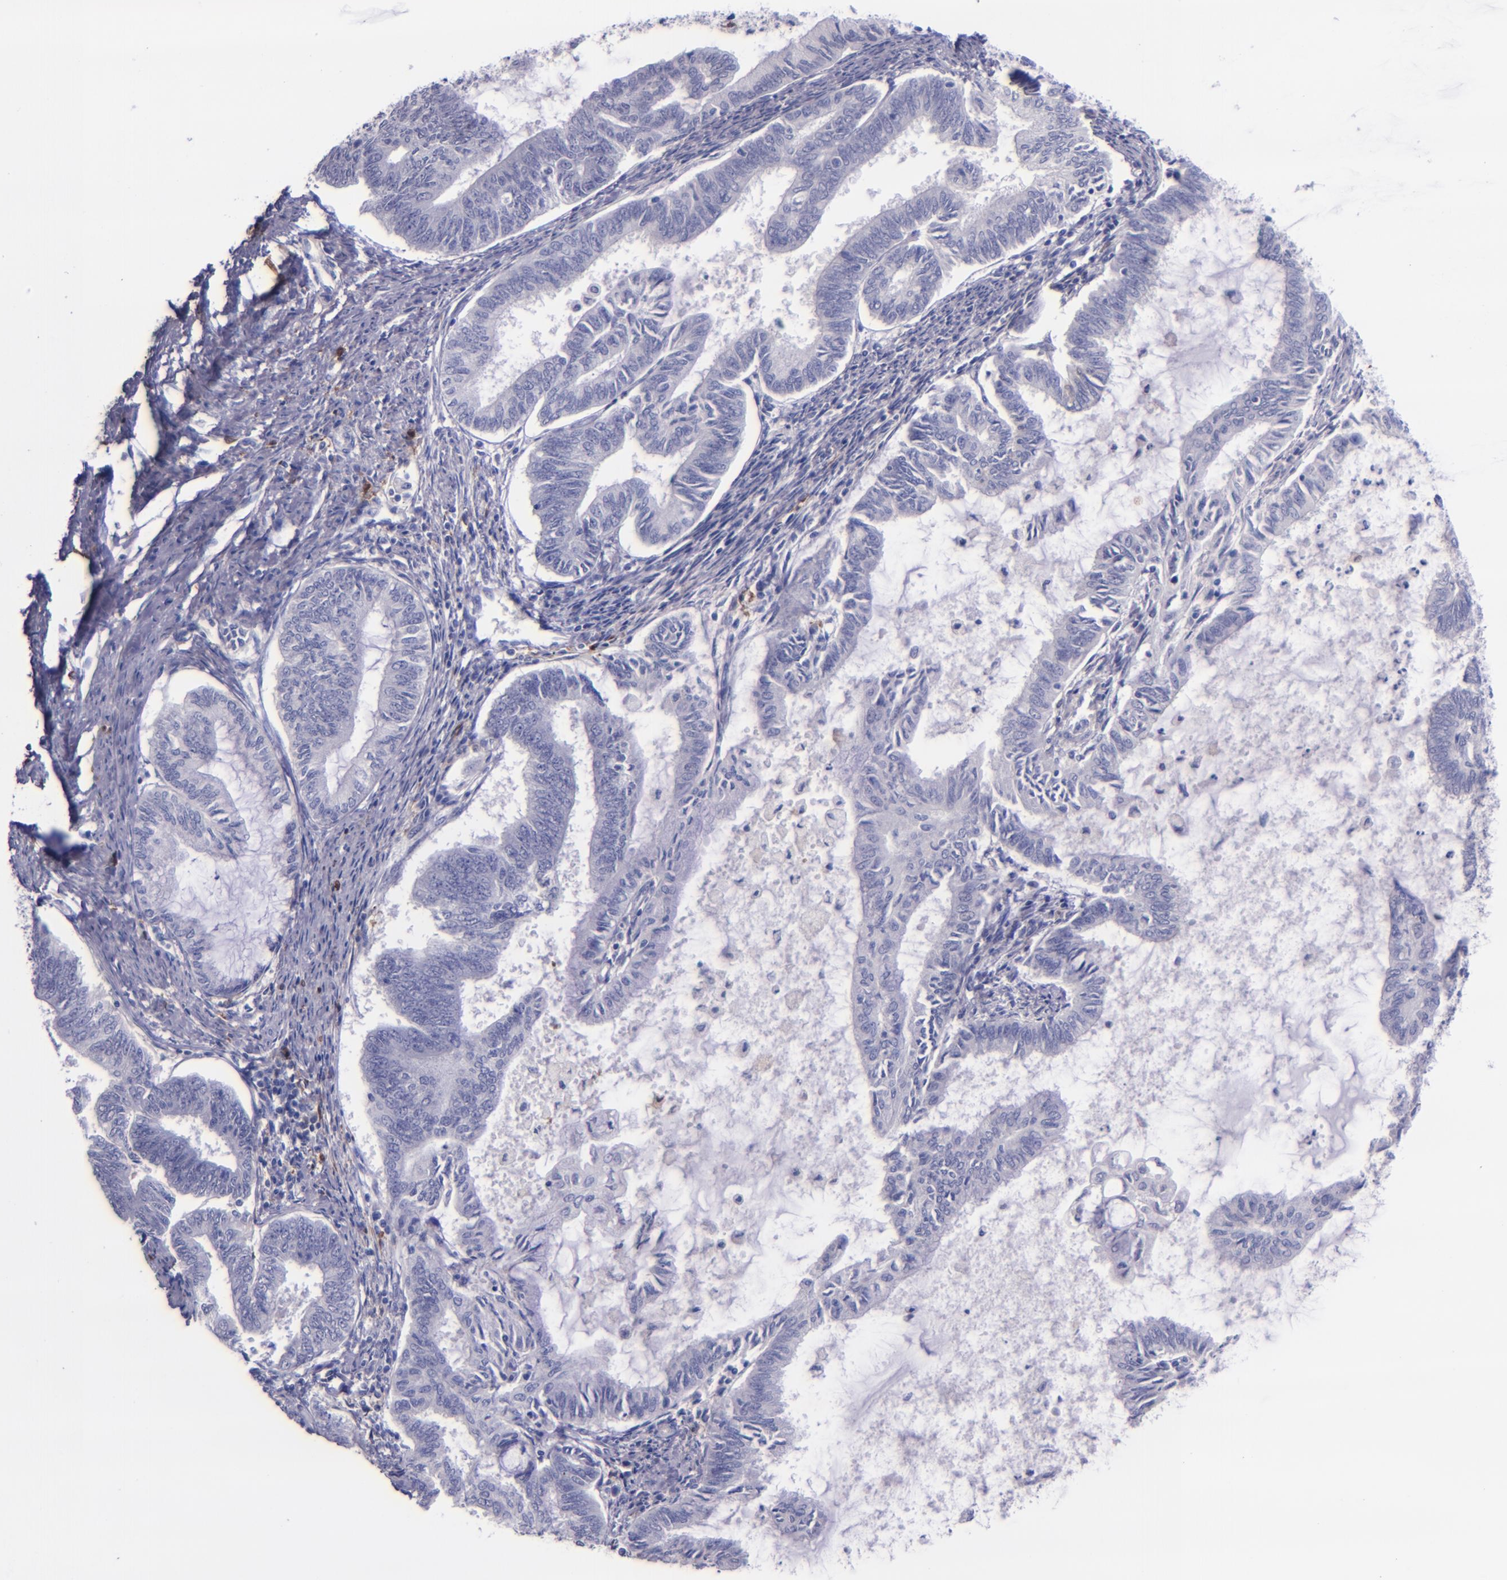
{"staining": {"intensity": "negative", "quantity": "none", "location": "none"}, "tissue": "endometrial cancer", "cell_type": "Tumor cells", "image_type": "cancer", "snomed": [{"axis": "morphology", "description": "Adenocarcinoma, NOS"}, {"axis": "topography", "description": "Endometrium"}], "caption": "High magnification brightfield microscopy of endometrial cancer (adenocarcinoma) stained with DAB (3,3'-diaminobenzidine) (brown) and counterstained with hematoxylin (blue): tumor cells show no significant staining.", "gene": "F13A1", "patient": {"sex": "female", "age": 86}}